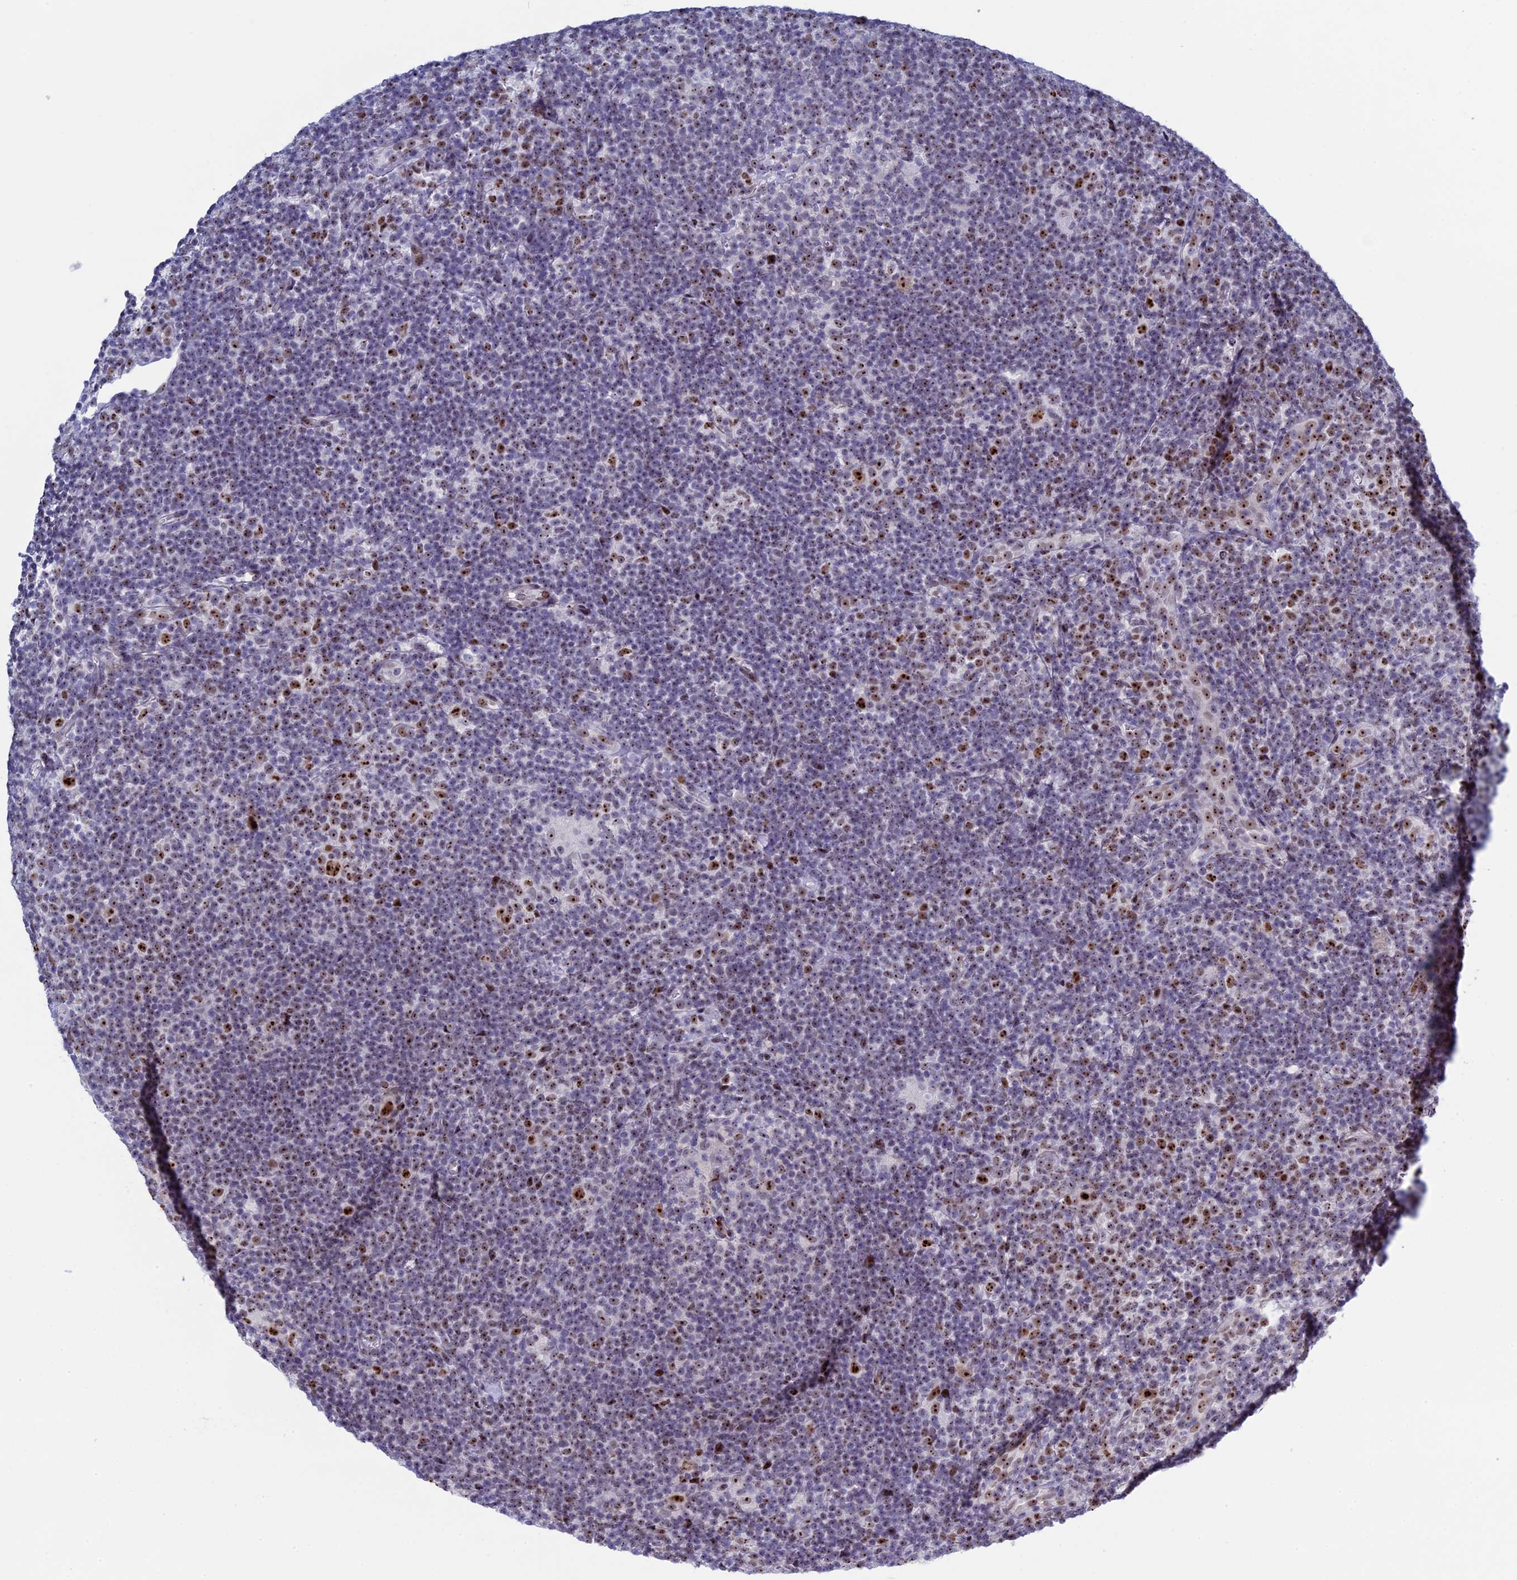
{"staining": {"intensity": "strong", "quantity": ">75%", "location": "nuclear"}, "tissue": "lymphoma", "cell_type": "Tumor cells", "image_type": "cancer", "snomed": [{"axis": "morphology", "description": "Hodgkin's disease, NOS"}, {"axis": "topography", "description": "Lymph node"}], "caption": "This micrograph demonstrates immunohistochemistry (IHC) staining of human Hodgkin's disease, with high strong nuclear staining in approximately >75% of tumor cells.", "gene": "CCDC86", "patient": {"sex": "female", "age": 57}}